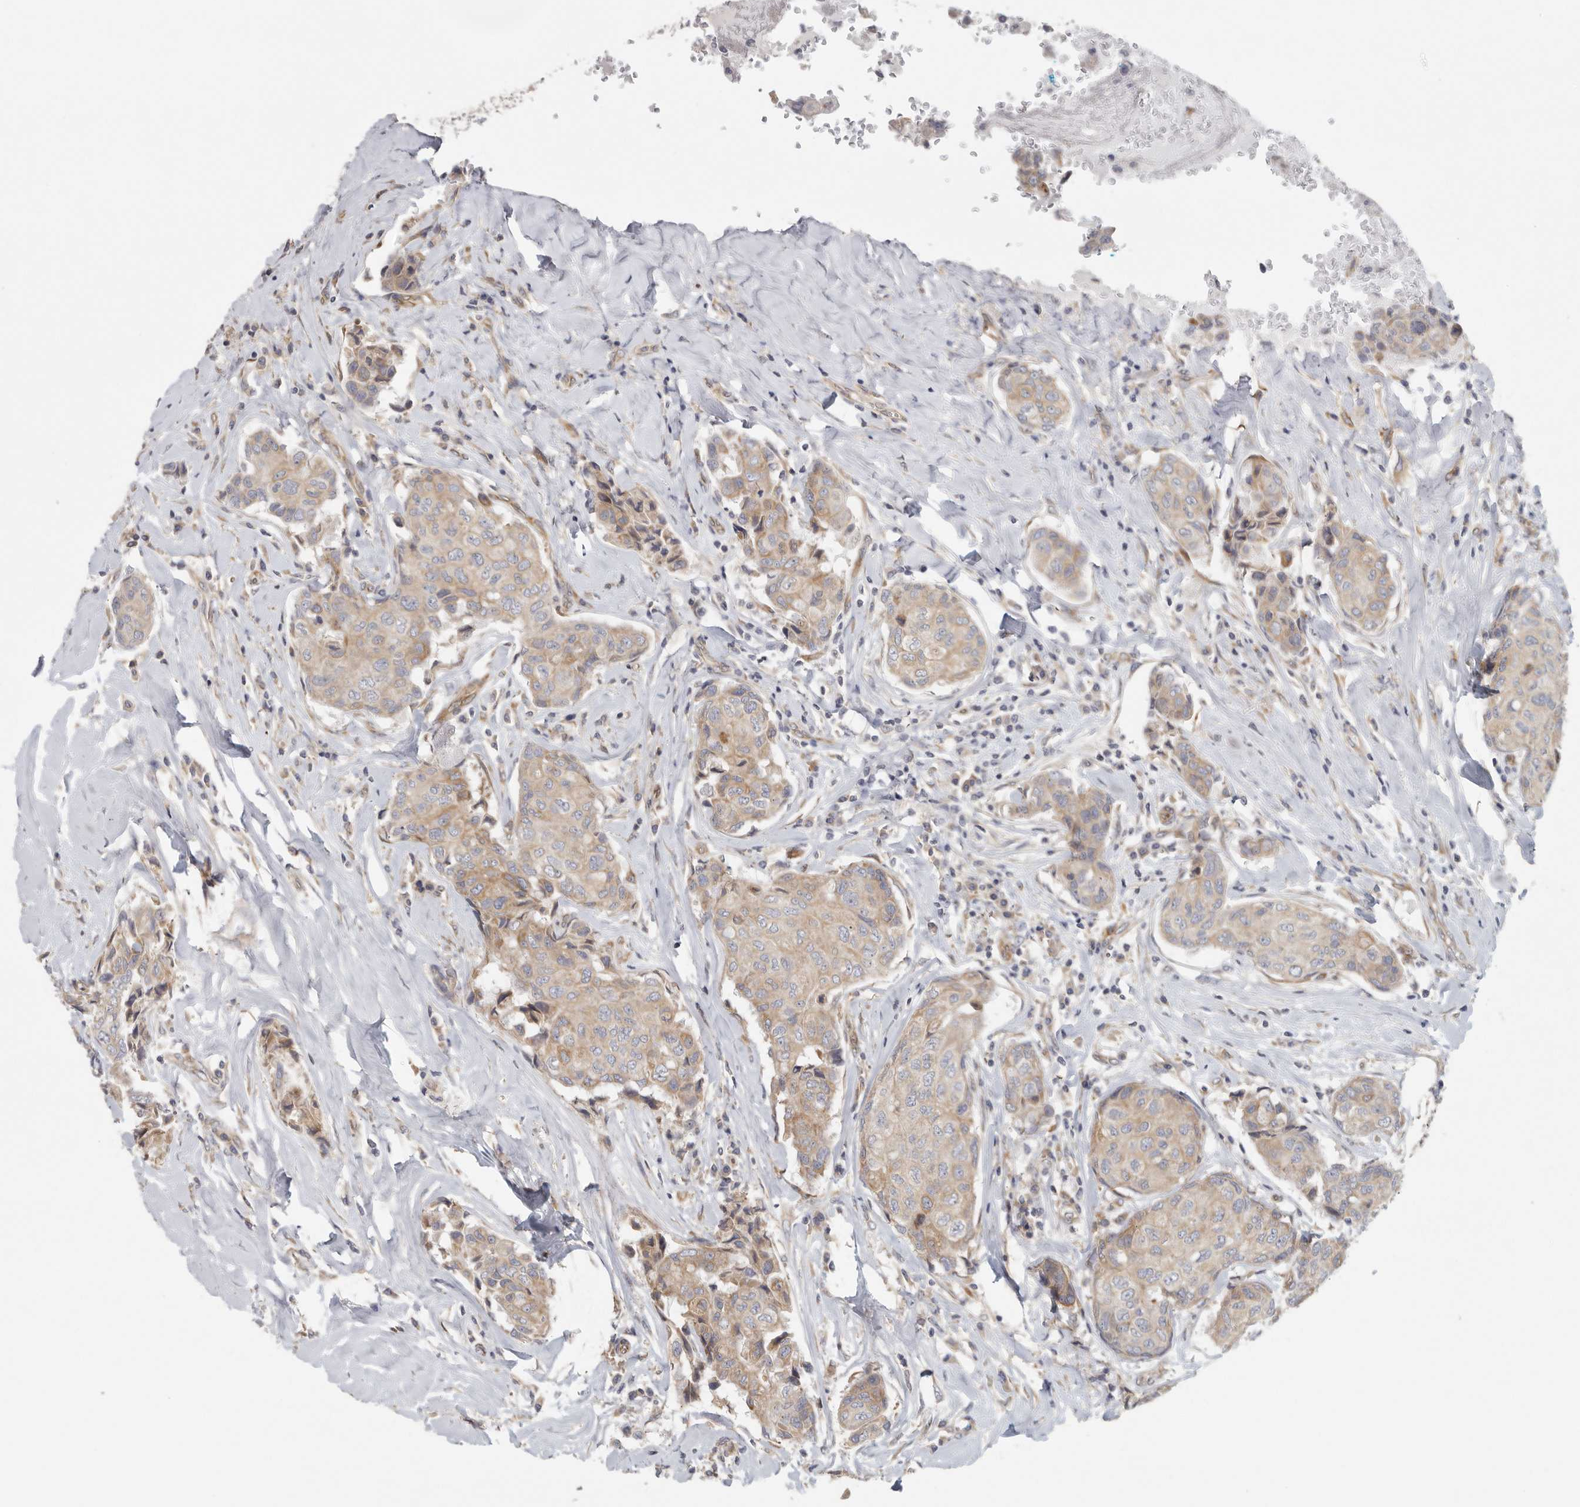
{"staining": {"intensity": "weak", "quantity": ">75%", "location": "cytoplasmic/membranous"}, "tissue": "breast cancer", "cell_type": "Tumor cells", "image_type": "cancer", "snomed": [{"axis": "morphology", "description": "Duct carcinoma"}, {"axis": "topography", "description": "Breast"}], "caption": "Protein positivity by immunohistochemistry (IHC) reveals weak cytoplasmic/membranous positivity in approximately >75% of tumor cells in breast invasive ductal carcinoma.", "gene": "BCAP29", "patient": {"sex": "female", "age": 80}}